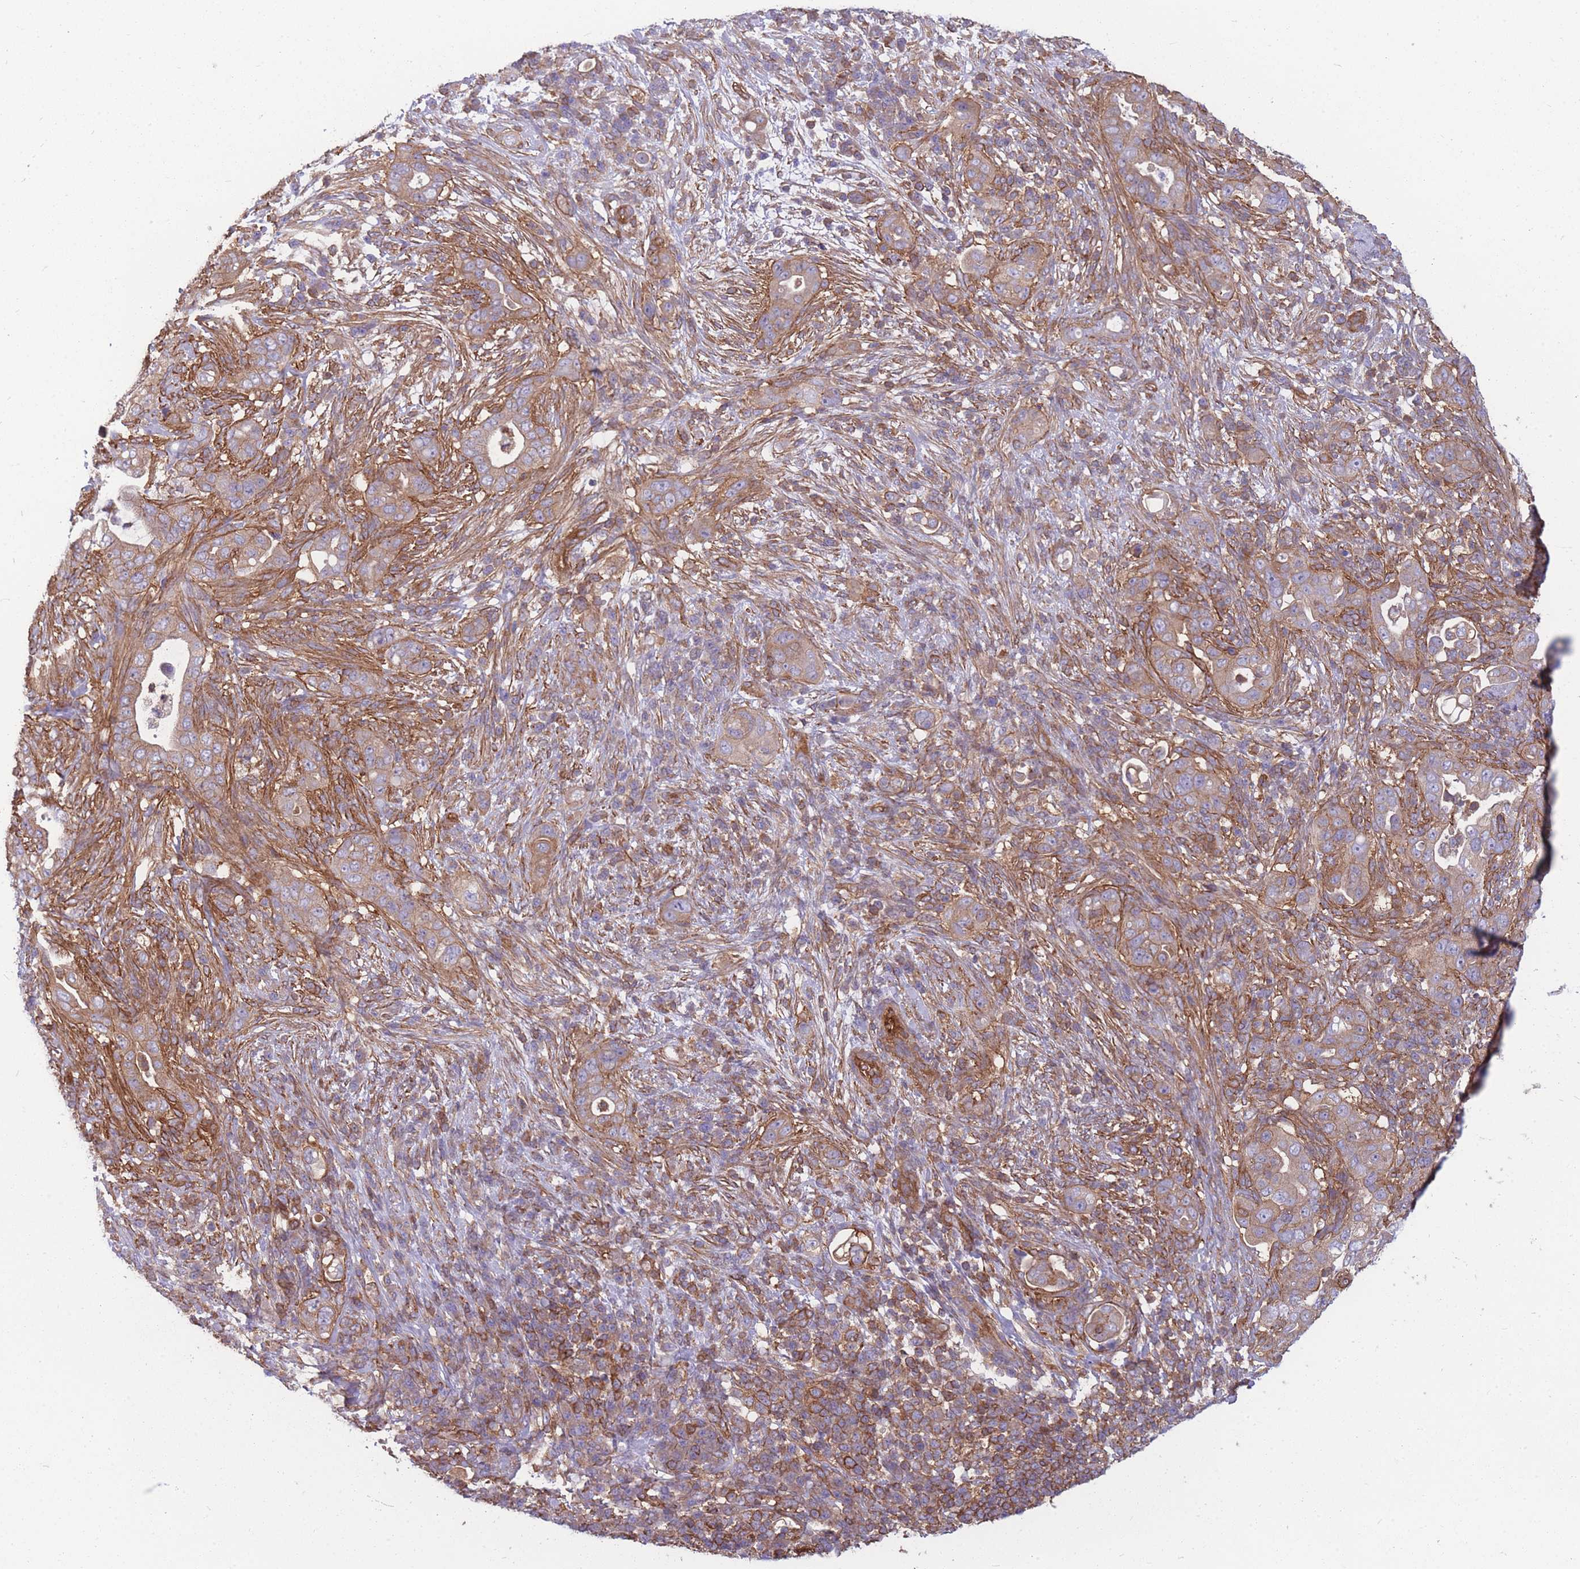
{"staining": {"intensity": "moderate", "quantity": ">75%", "location": "cytoplasmic/membranous"}, "tissue": "pancreatic cancer", "cell_type": "Tumor cells", "image_type": "cancer", "snomed": [{"axis": "morphology", "description": "Adenocarcinoma, NOS"}, {"axis": "topography", "description": "Pancreas"}], "caption": "Brown immunohistochemical staining in human pancreatic cancer (adenocarcinoma) displays moderate cytoplasmic/membranous expression in about >75% of tumor cells.", "gene": "GGA1", "patient": {"sex": "female", "age": 63}}